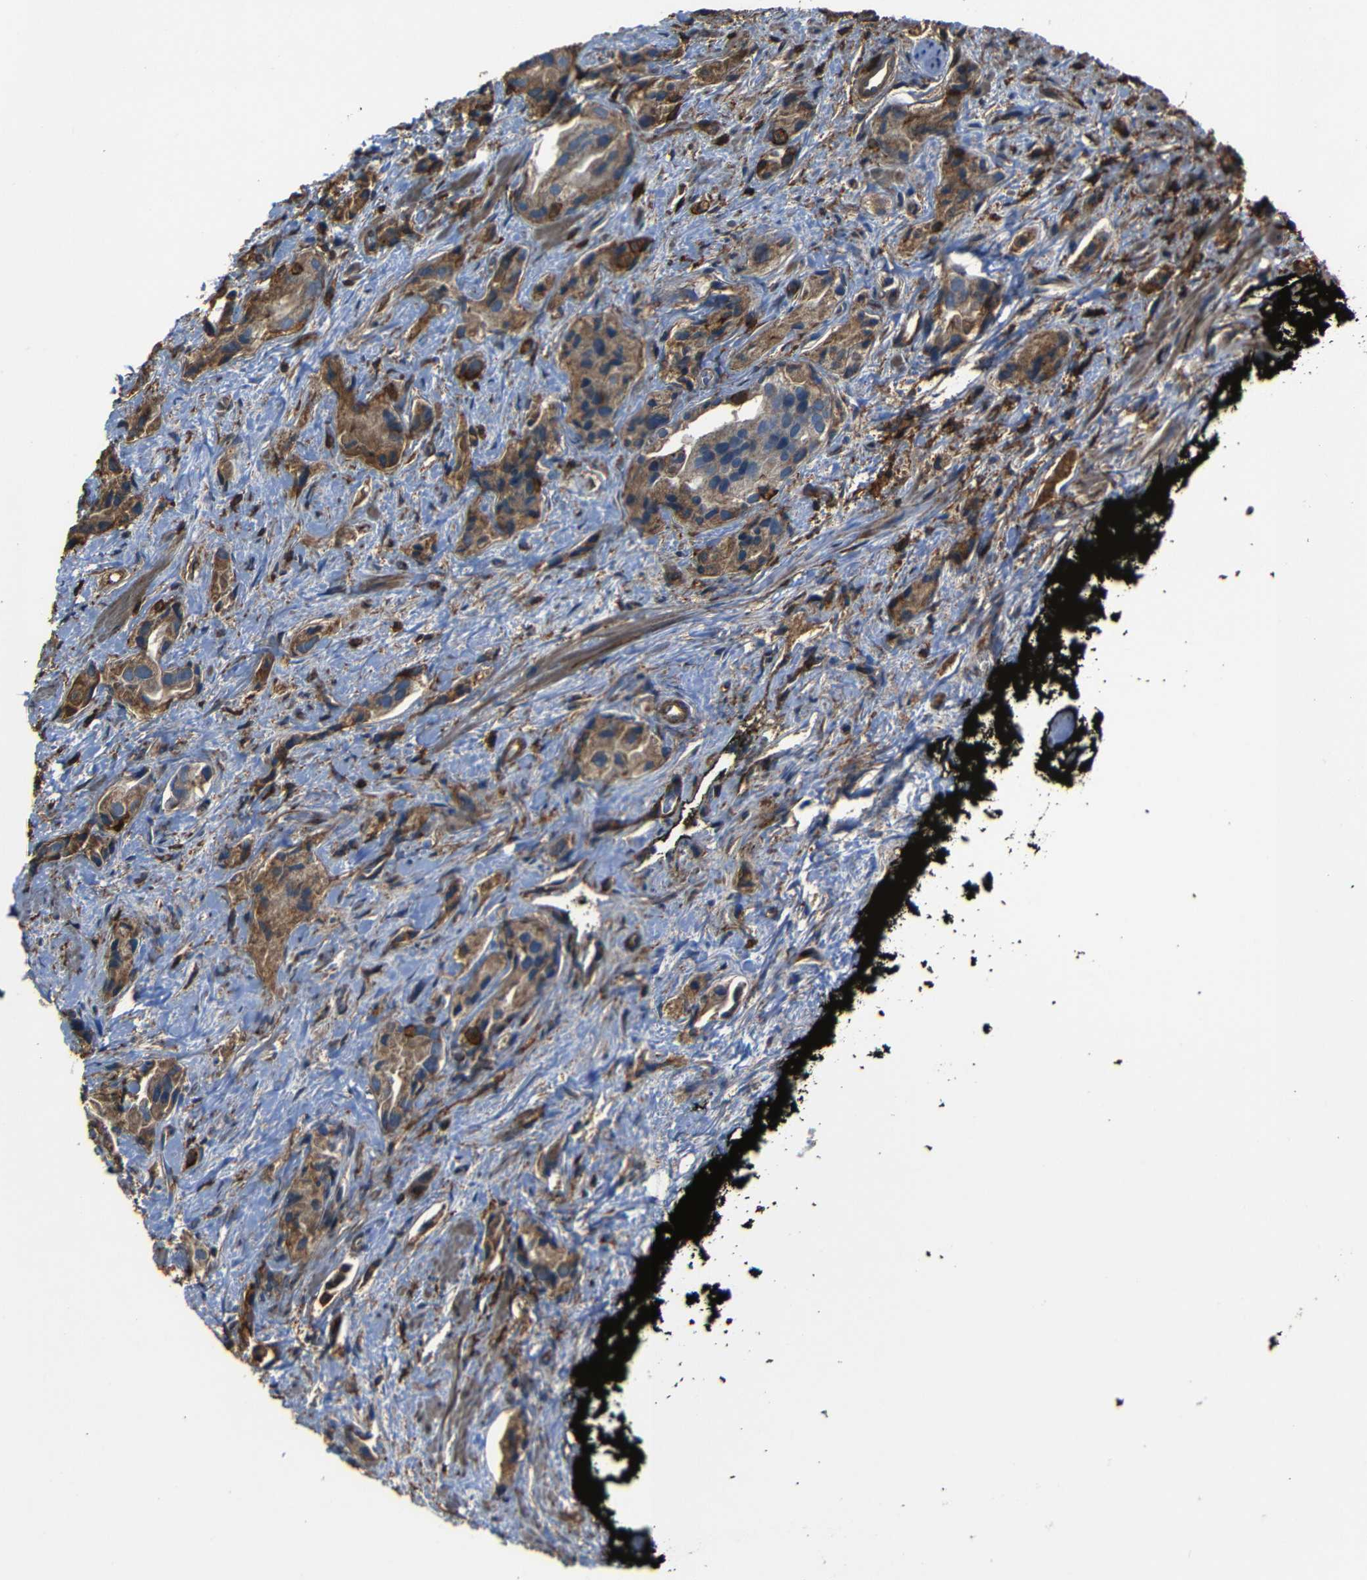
{"staining": {"intensity": "moderate", "quantity": ">75%", "location": "cytoplasmic/membranous"}, "tissue": "prostate cancer", "cell_type": "Tumor cells", "image_type": "cancer", "snomed": [{"axis": "morphology", "description": "Adenocarcinoma, High grade"}, {"axis": "topography", "description": "Prostate"}], "caption": "IHC of human high-grade adenocarcinoma (prostate) demonstrates medium levels of moderate cytoplasmic/membranous staining in approximately >75% of tumor cells.", "gene": "ADGRE5", "patient": {"sex": "male", "age": 71}}